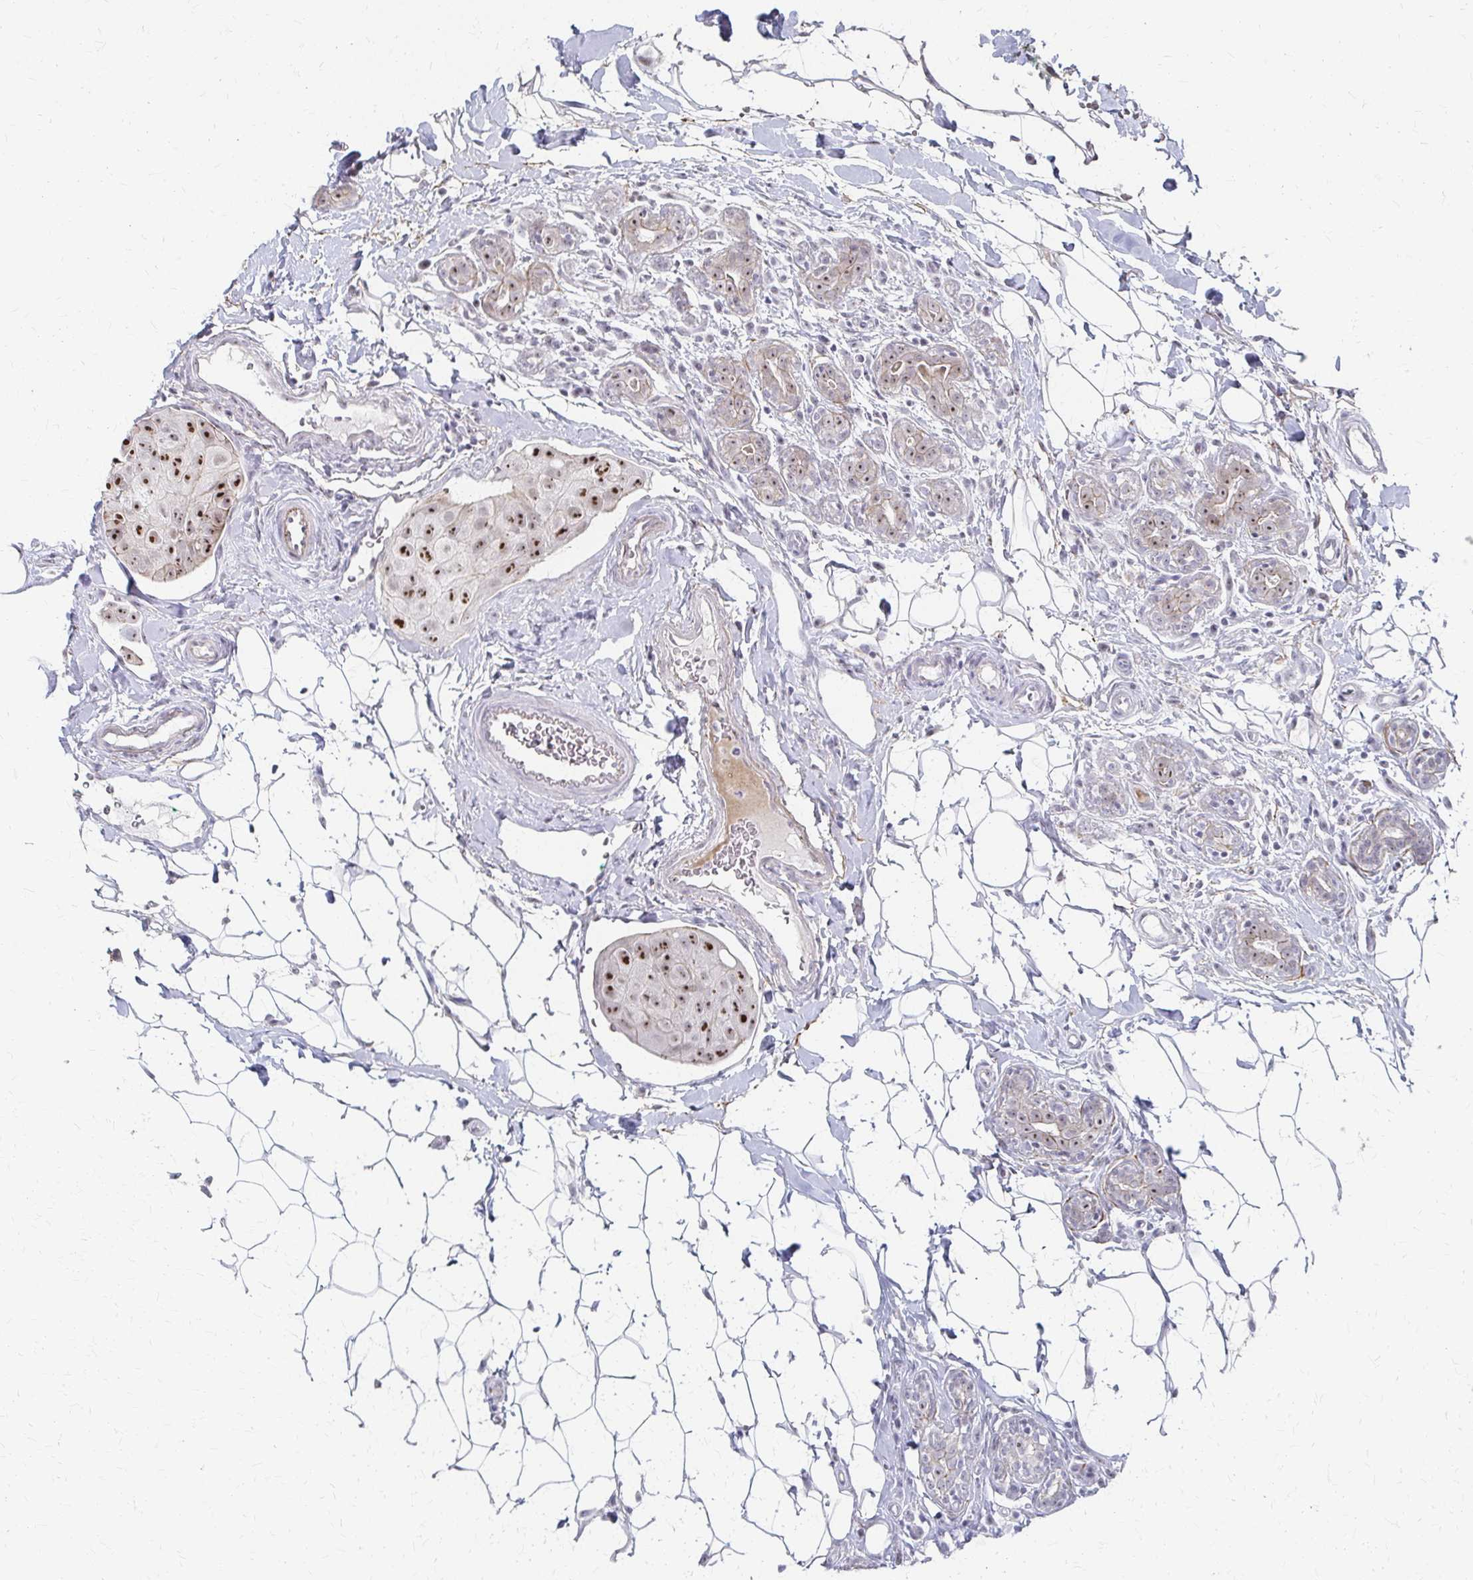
{"staining": {"intensity": "moderate", "quantity": ">75%", "location": "nuclear"}, "tissue": "breast cancer", "cell_type": "Tumor cells", "image_type": "cancer", "snomed": [{"axis": "morphology", "description": "Duct carcinoma"}, {"axis": "topography", "description": "Breast"}], "caption": "A micrograph of human breast cancer (invasive ductal carcinoma) stained for a protein shows moderate nuclear brown staining in tumor cells.", "gene": "PES1", "patient": {"sex": "female", "age": 43}}